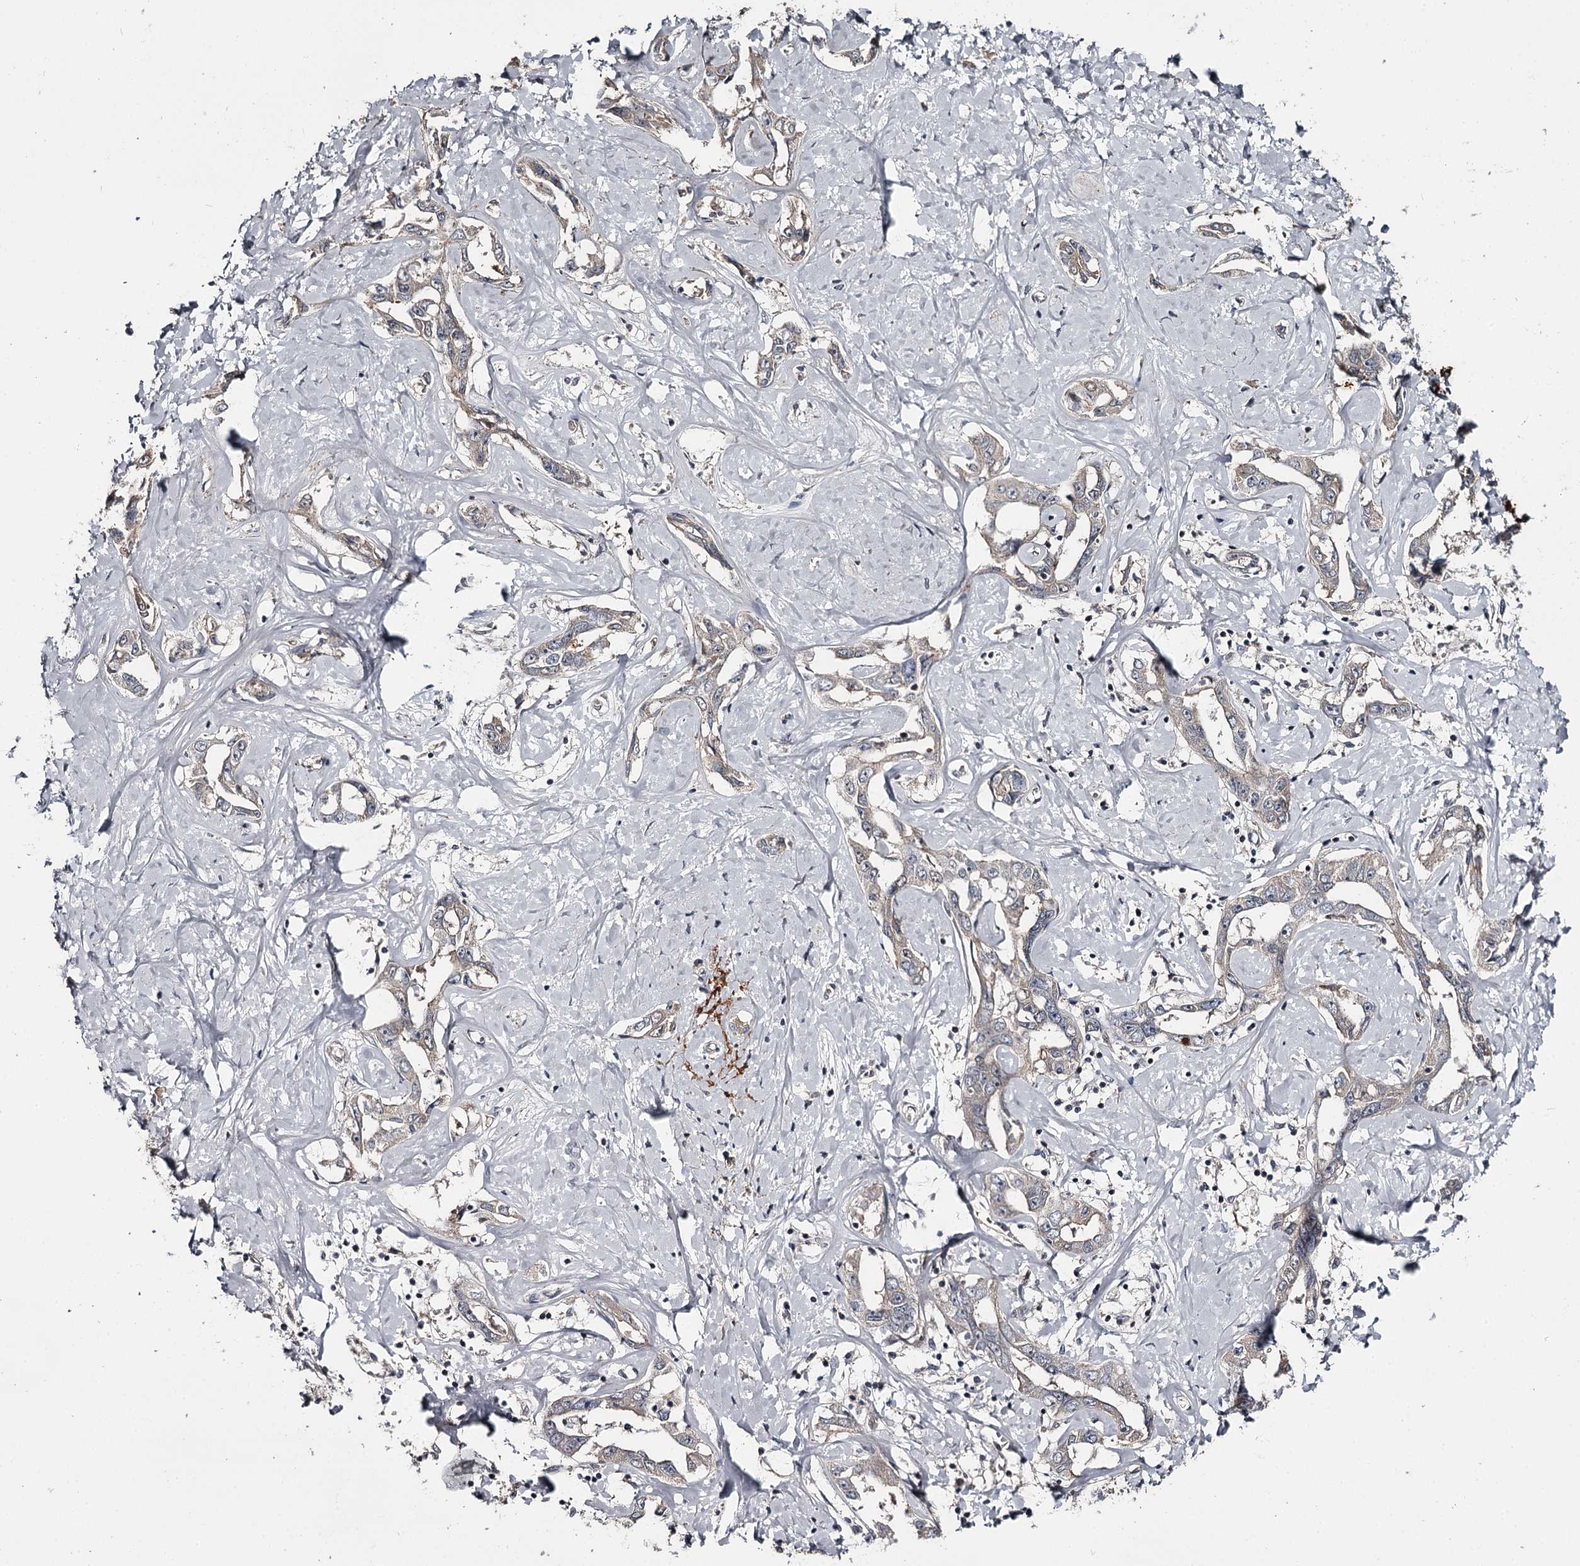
{"staining": {"intensity": "weak", "quantity": "<25%", "location": "cytoplasmic/membranous"}, "tissue": "liver cancer", "cell_type": "Tumor cells", "image_type": "cancer", "snomed": [{"axis": "morphology", "description": "Cholangiocarcinoma"}, {"axis": "topography", "description": "Liver"}], "caption": "Tumor cells show no significant staining in cholangiocarcinoma (liver).", "gene": "CWF19L2", "patient": {"sex": "male", "age": 59}}